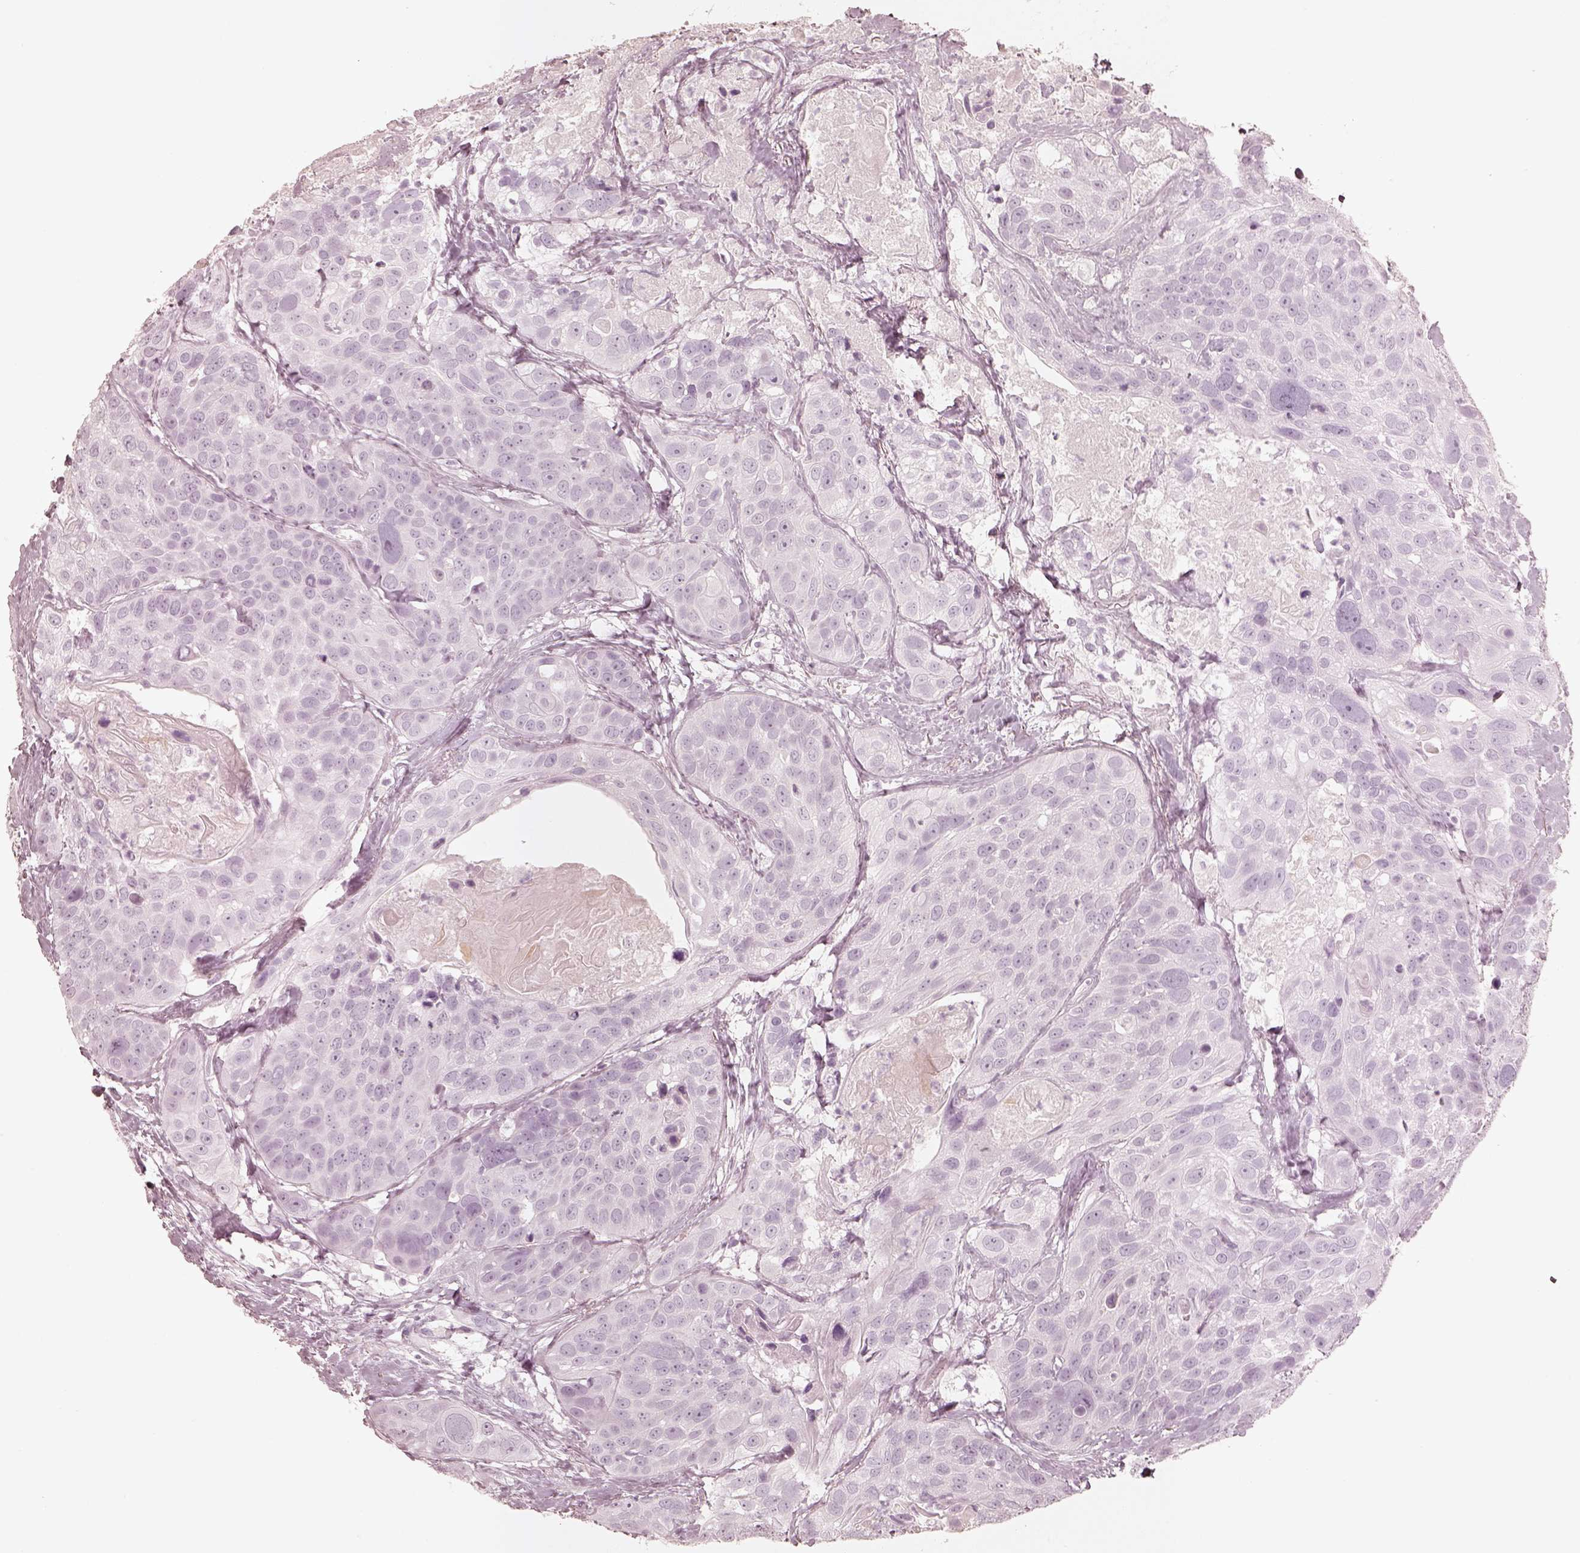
{"staining": {"intensity": "negative", "quantity": "none", "location": "none"}, "tissue": "head and neck cancer", "cell_type": "Tumor cells", "image_type": "cancer", "snomed": [{"axis": "morphology", "description": "Squamous cell carcinoma, NOS"}, {"axis": "topography", "description": "Oral tissue"}, {"axis": "topography", "description": "Head-Neck"}], "caption": "Protein analysis of head and neck cancer exhibits no significant positivity in tumor cells.", "gene": "KRT72", "patient": {"sex": "male", "age": 56}}